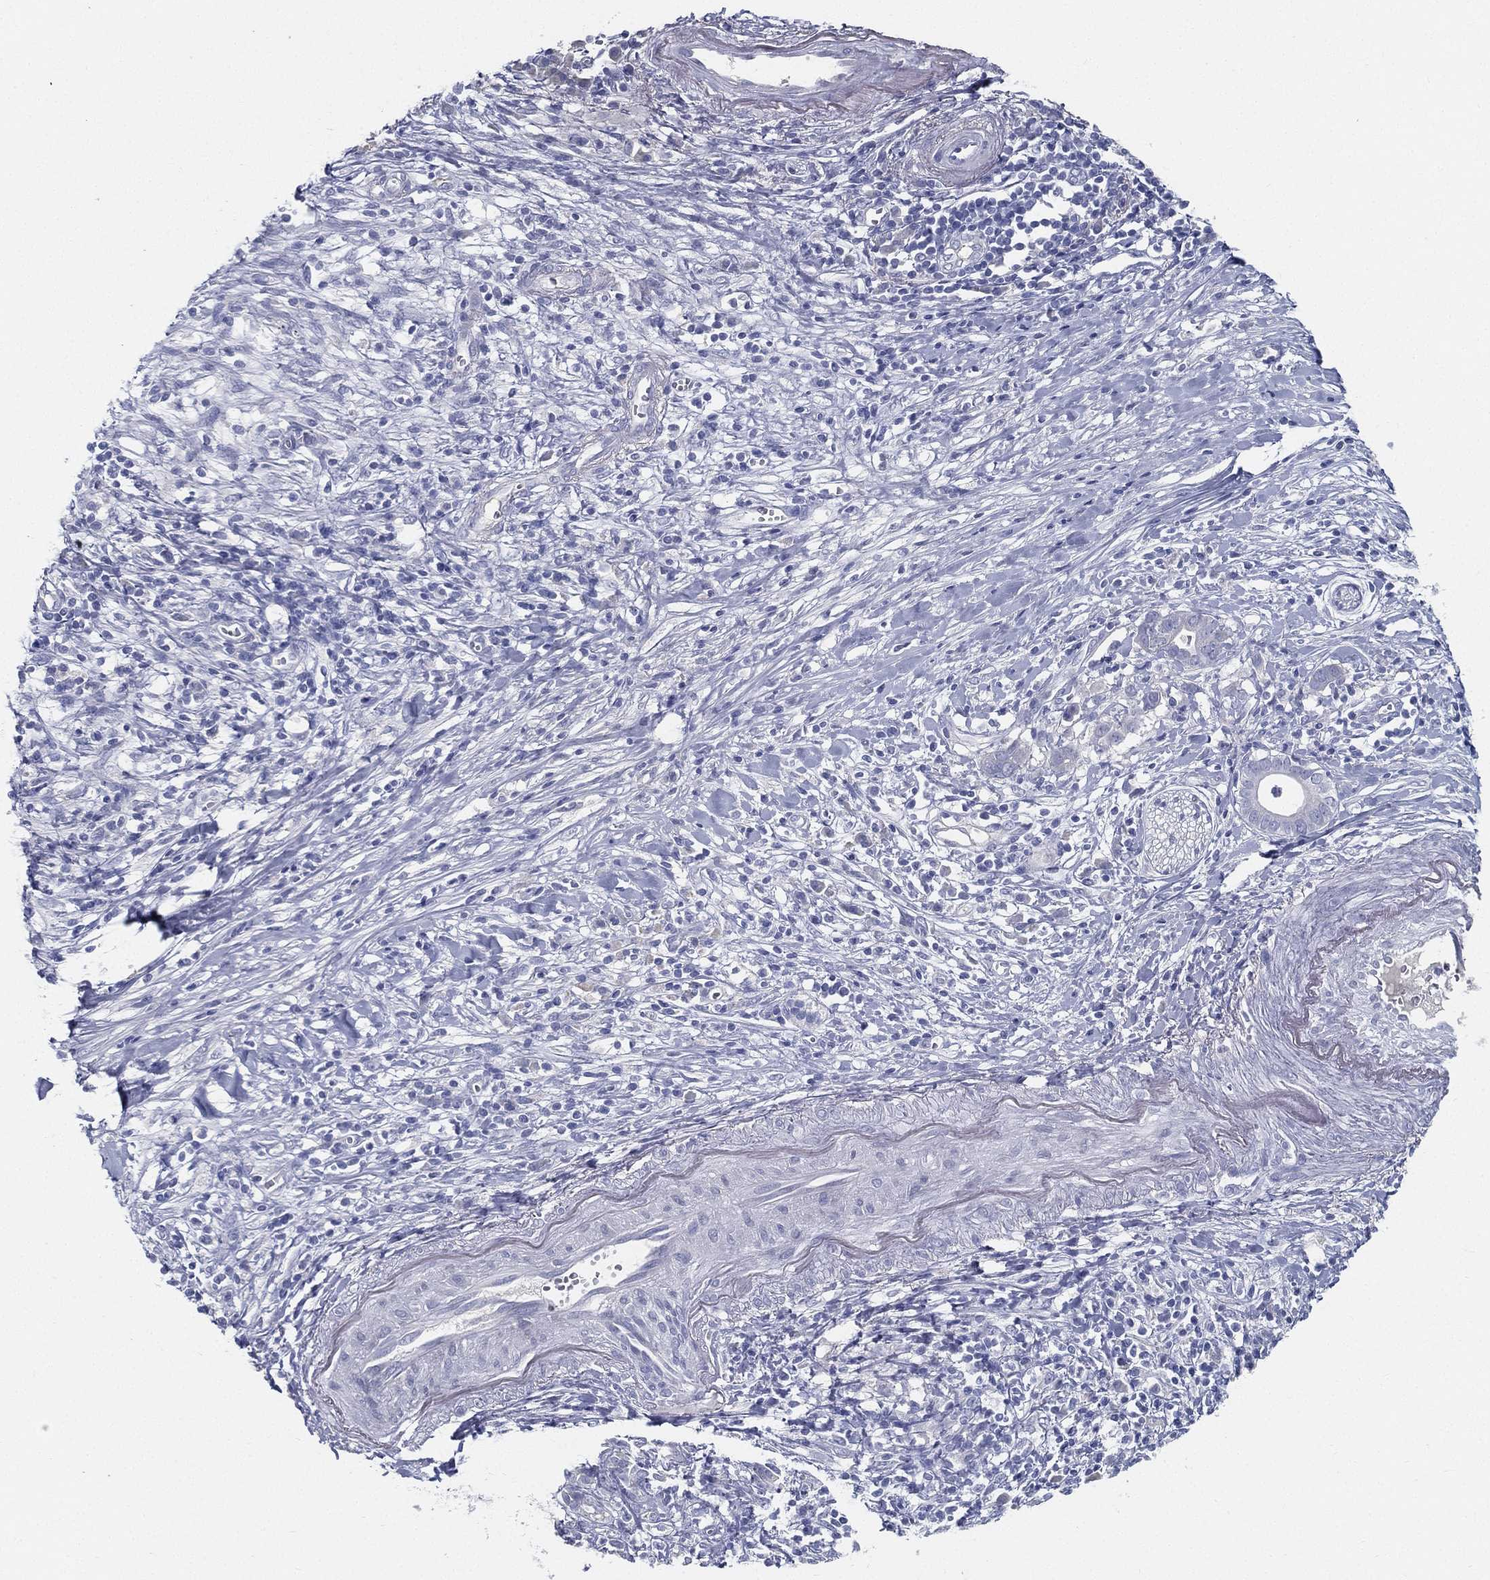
{"staining": {"intensity": "negative", "quantity": "none", "location": "none"}, "tissue": "pancreatic cancer", "cell_type": "Tumor cells", "image_type": "cancer", "snomed": [{"axis": "morphology", "description": "Adenocarcinoma, NOS"}, {"axis": "topography", "description": "Pancreas"}], "caption": "Tumor cells show no significant staining in adenocarcinoma (pancreatic). (Stains: DAB immunohistochemistry with hematoxylin counter stain, Microscopy: brightfield microscopy at high magnification).", "gene": "STS", "patient": {"sex": "male", "age": 61}}